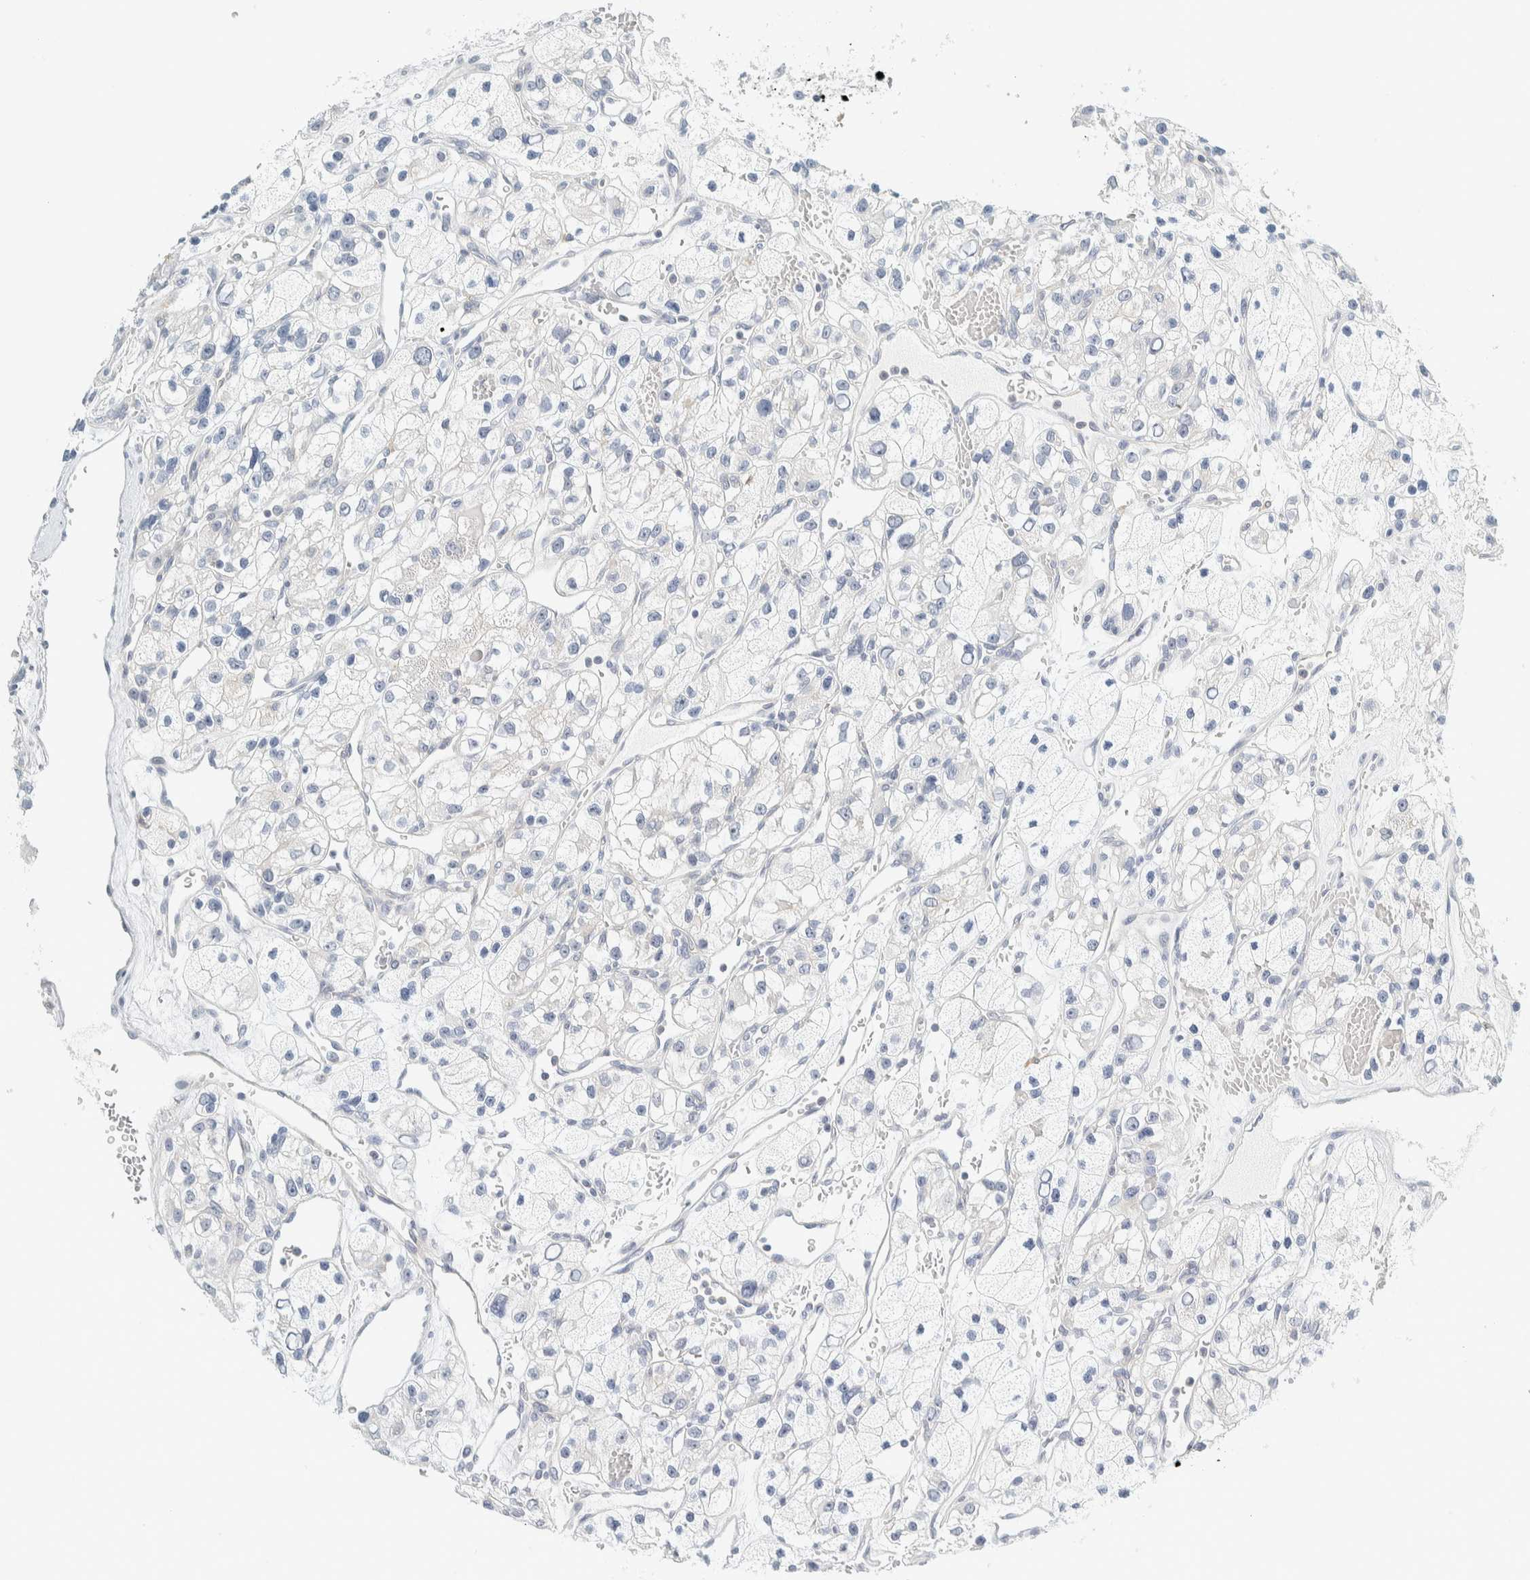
{"staining": {"intensity": "negative", "quantity": "none", "location": "none"}, "tissue": "renal cancer", "cell_type": "Tumor cells", "image_type": "cancer", "snomed": [{"axis": "morphology", "description": "Adenocarcinoma, NOS"}, {"axis": "topography", "description": "Kidney"}], "caption": "IHC photomicrograph of neoplastic tissue: human adenocarcinoma (renal) stained with DAB (3,3'-diaminobenzidine) demonstrates no significant protein positivity in tumor cells.", "gene": "NDE1", "patient": {"sex": "female", "age": 57}}